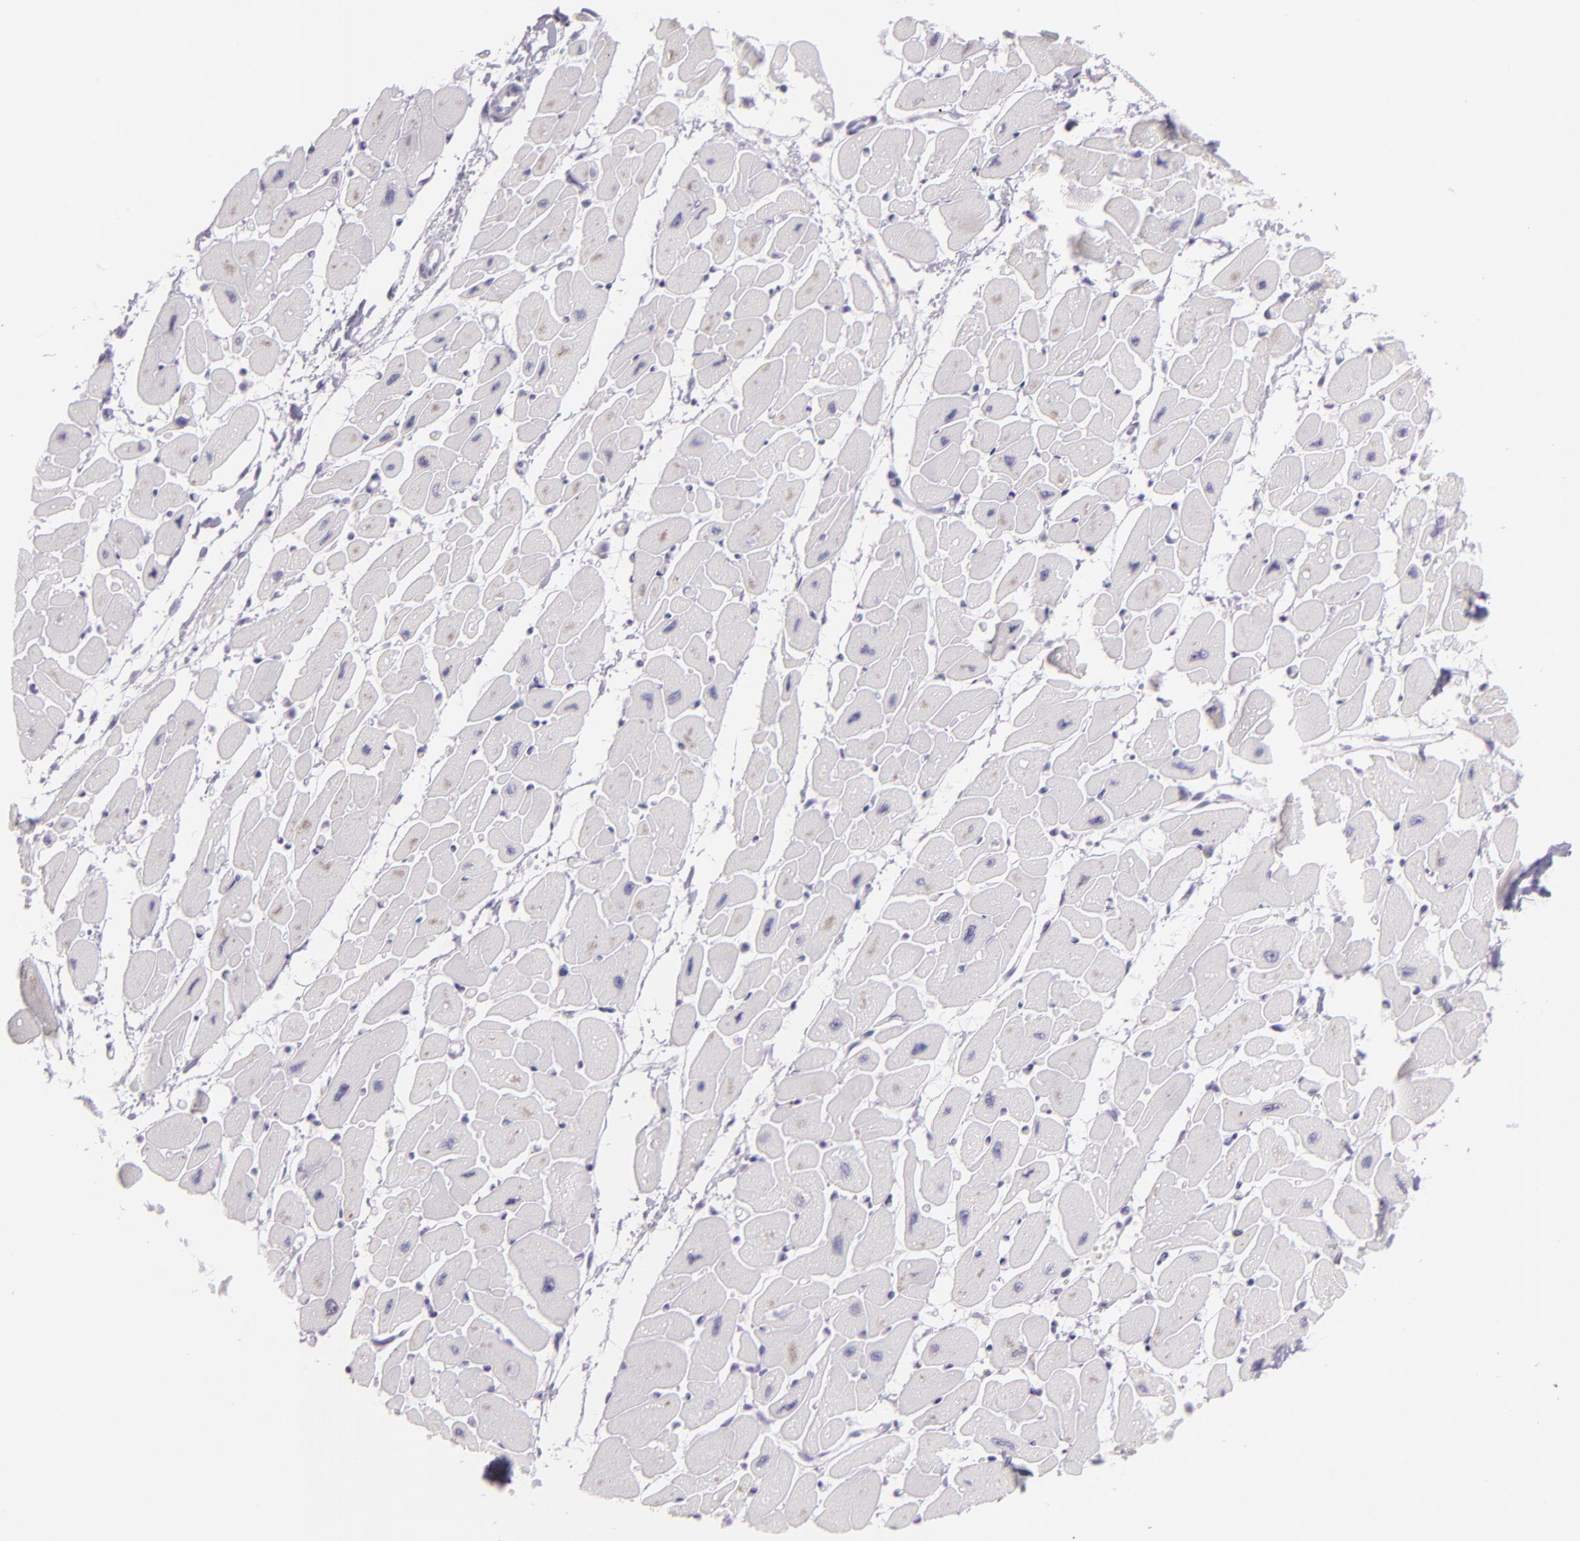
{"staining": {"intensity": "negative", "quantity": "none", "location": "none"}, "tissue": "heart muscle", "cell_type": "Cardiomyocytes", "image_type": "normal", "snomed": [{"axis": "morphology", "description": "Normal tissue, NOS"}, {"axis": "topography", "description": "Heart"}], "caption": "Heart muscle was stained to show a protein in brown. There is no significant expression in cardiomyocytes.", "gene": "MUC6", "patient": {"sex": "female", "age": 54}}